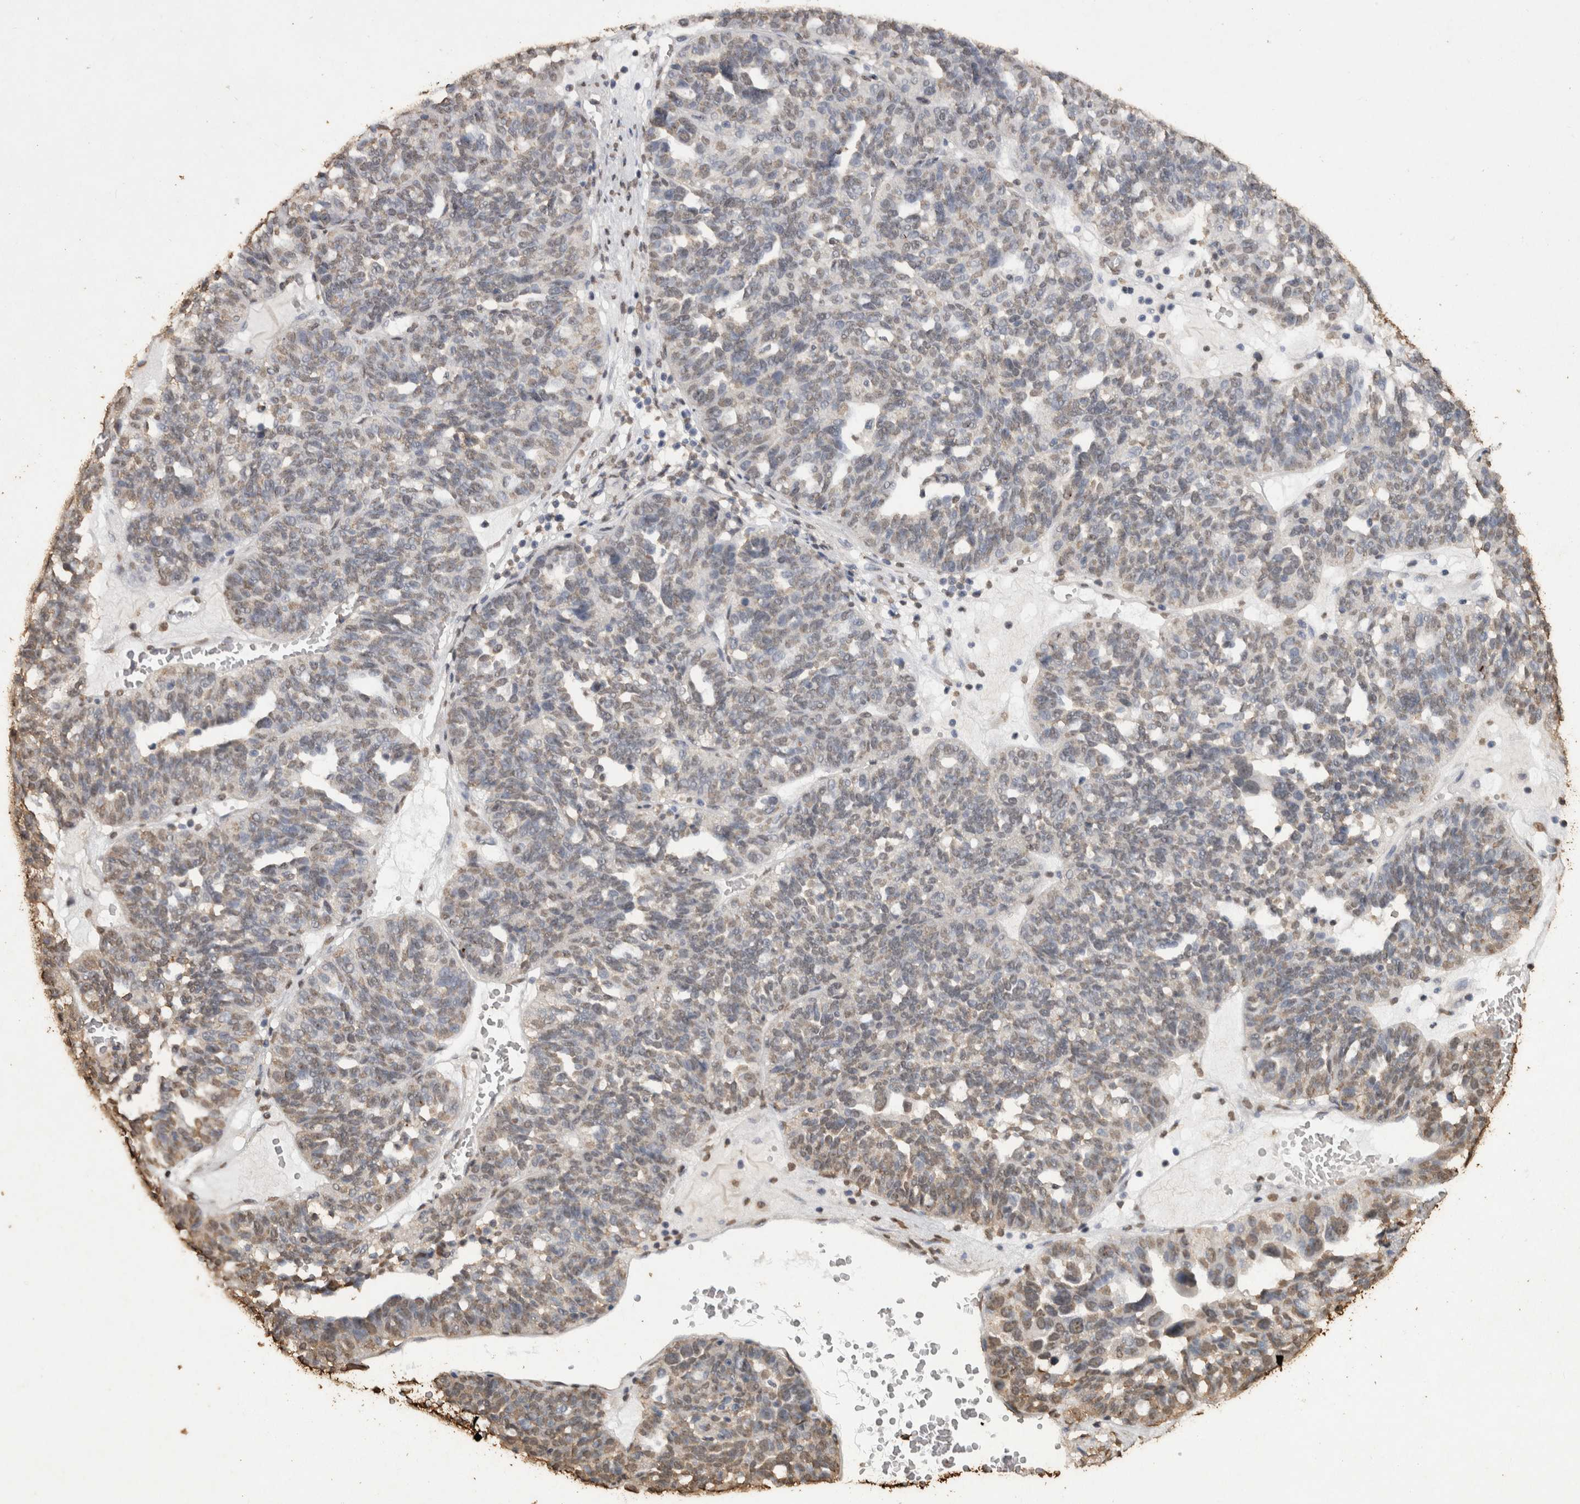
{"staining": {"intensity": "weak", "quantity": "25%-75%", "location": "nuclear"}, "tissue": "ovarian cancer", "cell_type": "Tumor cells", "image_type": "cancer", "snomed": [{"axis": "morphology", "description": "Cystadenocarcinoma, serous, NOS"}, {"axis": "topography", "description": "Ovary"}], "caption": "Immunohistochemistry (DAB (3,3'-diaminobenzidine)) staining of human ovarian serous cystadenocarcinoma exhibits weak nuclear protein expression in approximately 25%-75% of tumor cells. (IHC, brightfield microscopy, high magnification).", "gene": "FSTL3", "patient": {"sex": "female", "age": 59}}